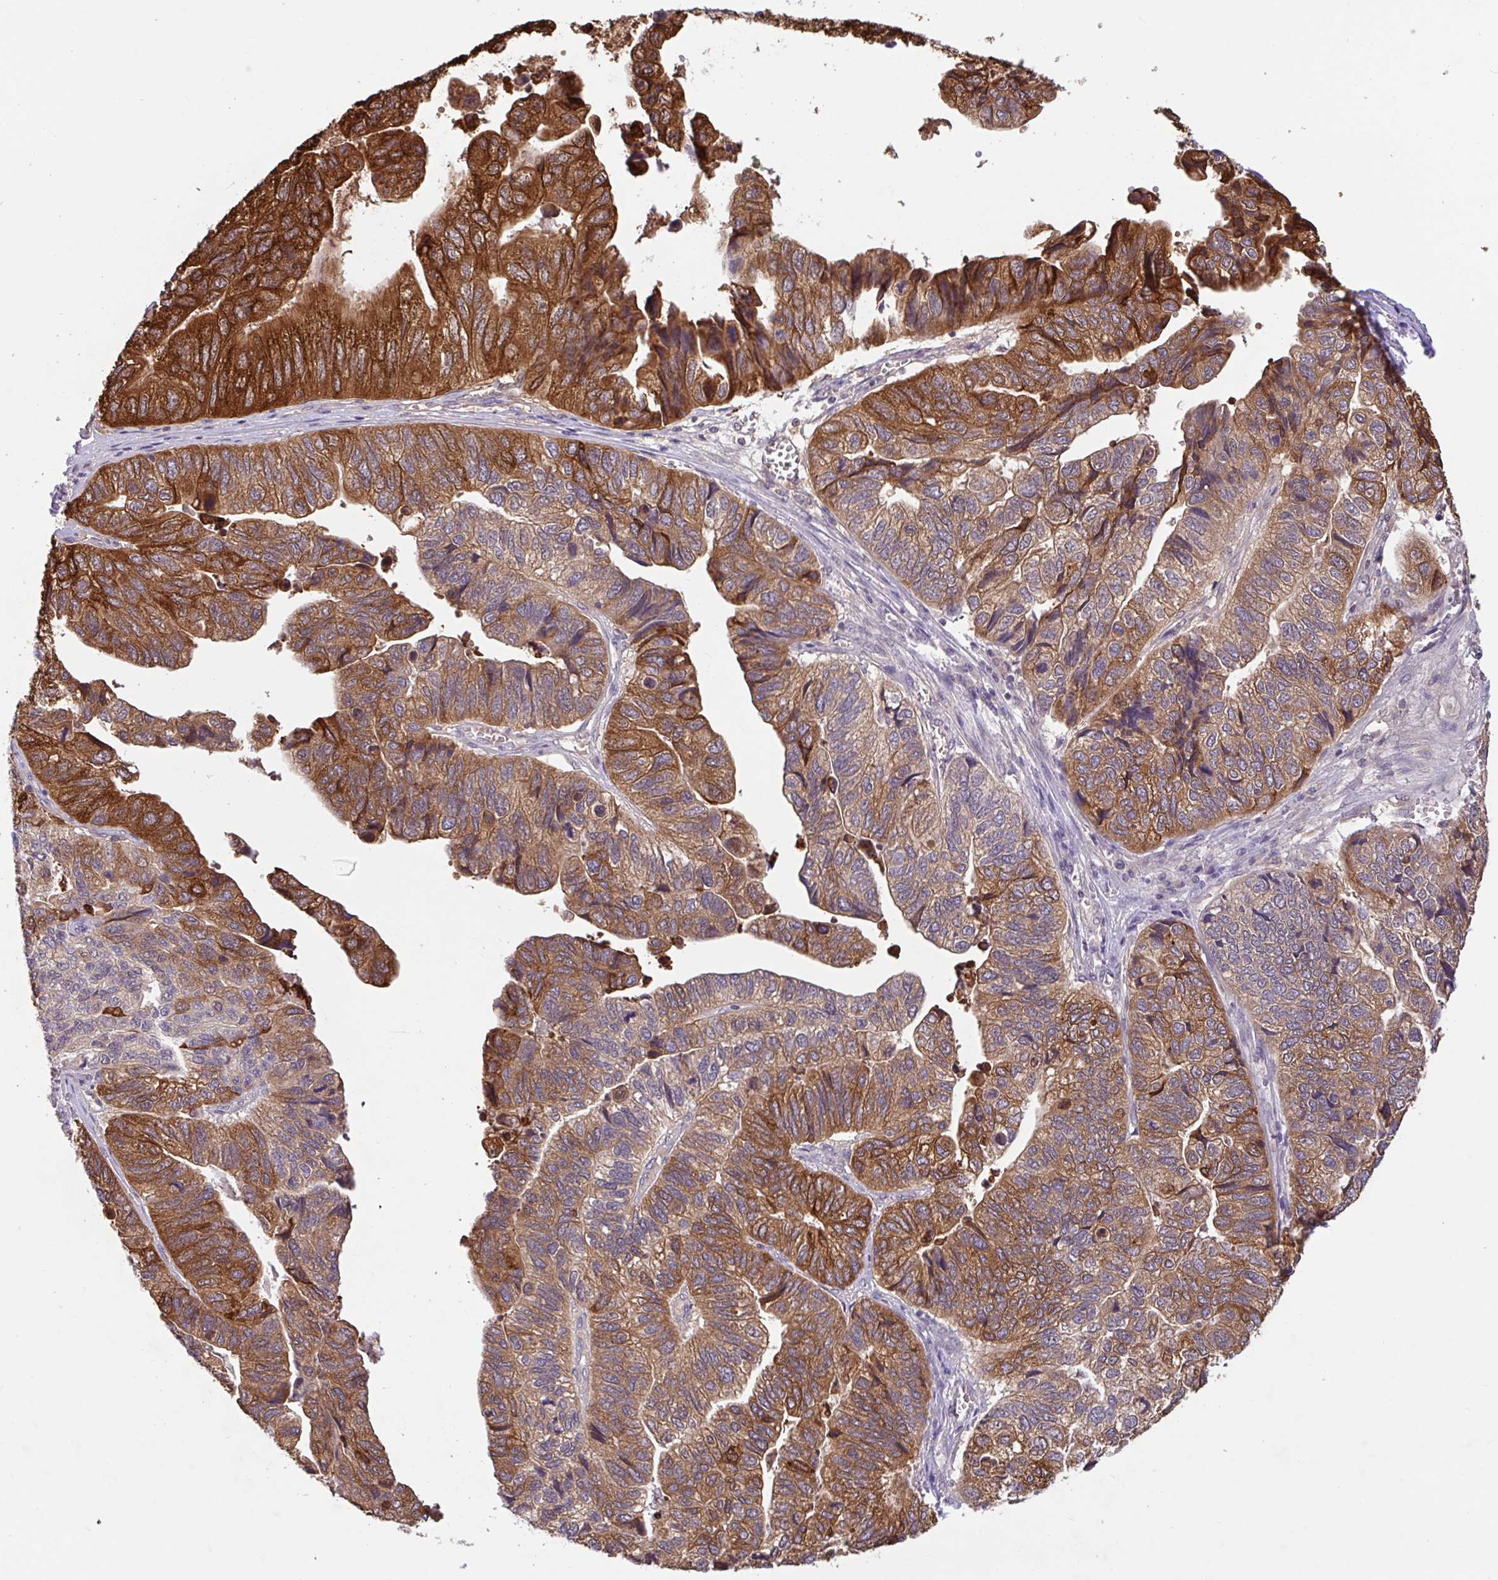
{"staining": {"intensity": "strong", "quantity": "25%-75%", "location": "cytoplasmic/membranous"}, "tissue": "stomach cancer", "cell_type": "Tumor cells", "image_type": "cancer", "snomed": [{"axis": "morphology", "description": "Adenocarcinoma, NOS"}, {"axis": "topography", "description": "Stomach, upper"}], "caption": "Protein analysis of adenocarcinoma (stomach) tissue exhibits strong cytoplasmic/membranous staining in about 25%-75% of tumor cells. (DAB (3,3'-diaminobenzidine) IHC, brown staining for protein, blue staining for nuclei).", "gene": "CTSE", "patient": {"sex": "female", "age": 67}}